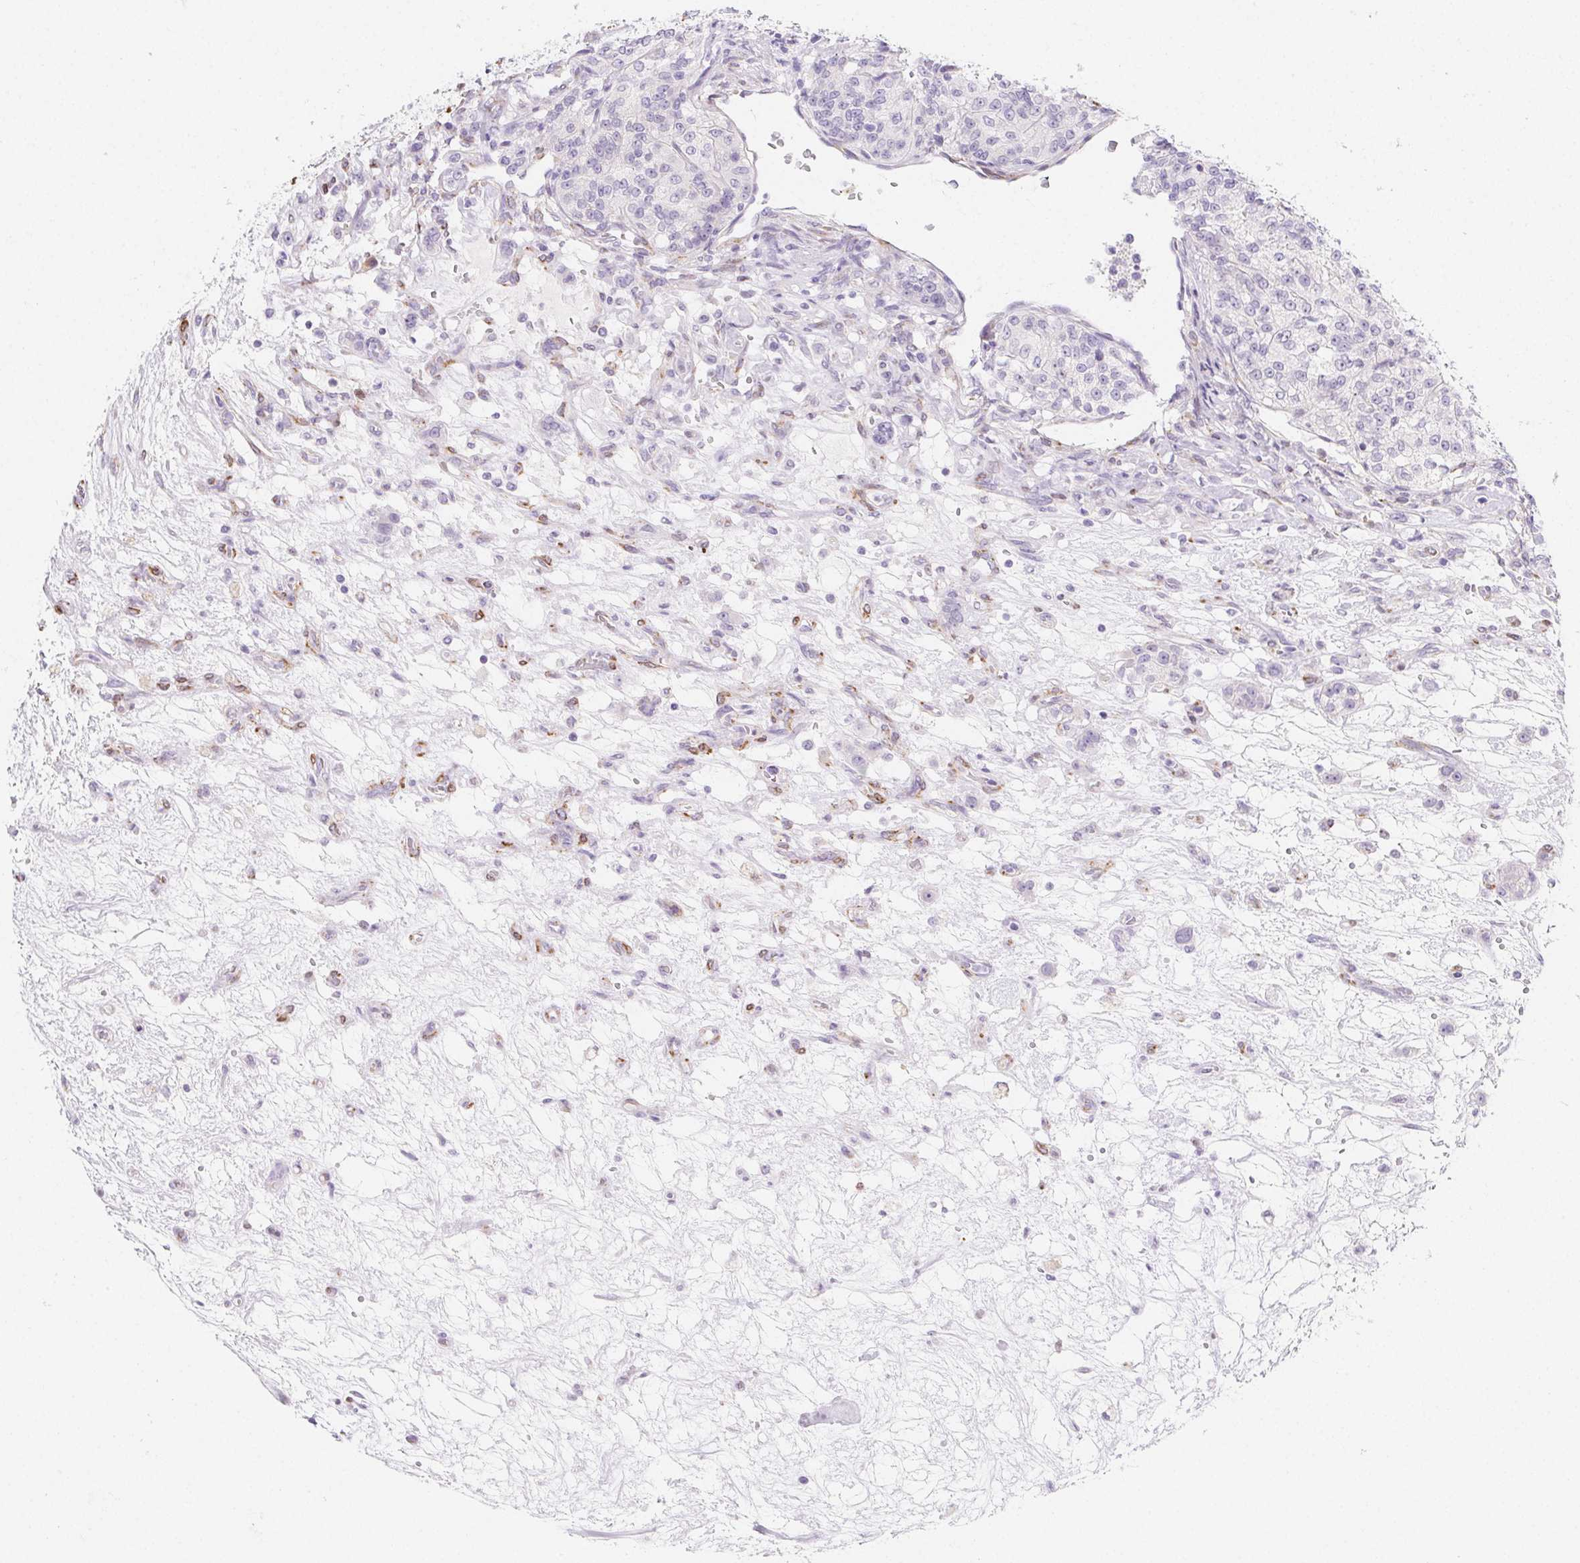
{"staining": {"intensity": "negative", "quantity": "none", "location": "none"}, "tissue": "renal cancer", "cell_type": "Tumor cells", "image_type": "cancer", "snomed": [{"axis": "morphology", "description": "Adenocarcinoma, NOS"}, {"axis": "topography", "description": "Kidney"}], "caption": "Tumor cells show no significant protein expression in renal adenocarcinoma.", "gene": "HRC", "patient": {"sex": "female", "age": 63}}